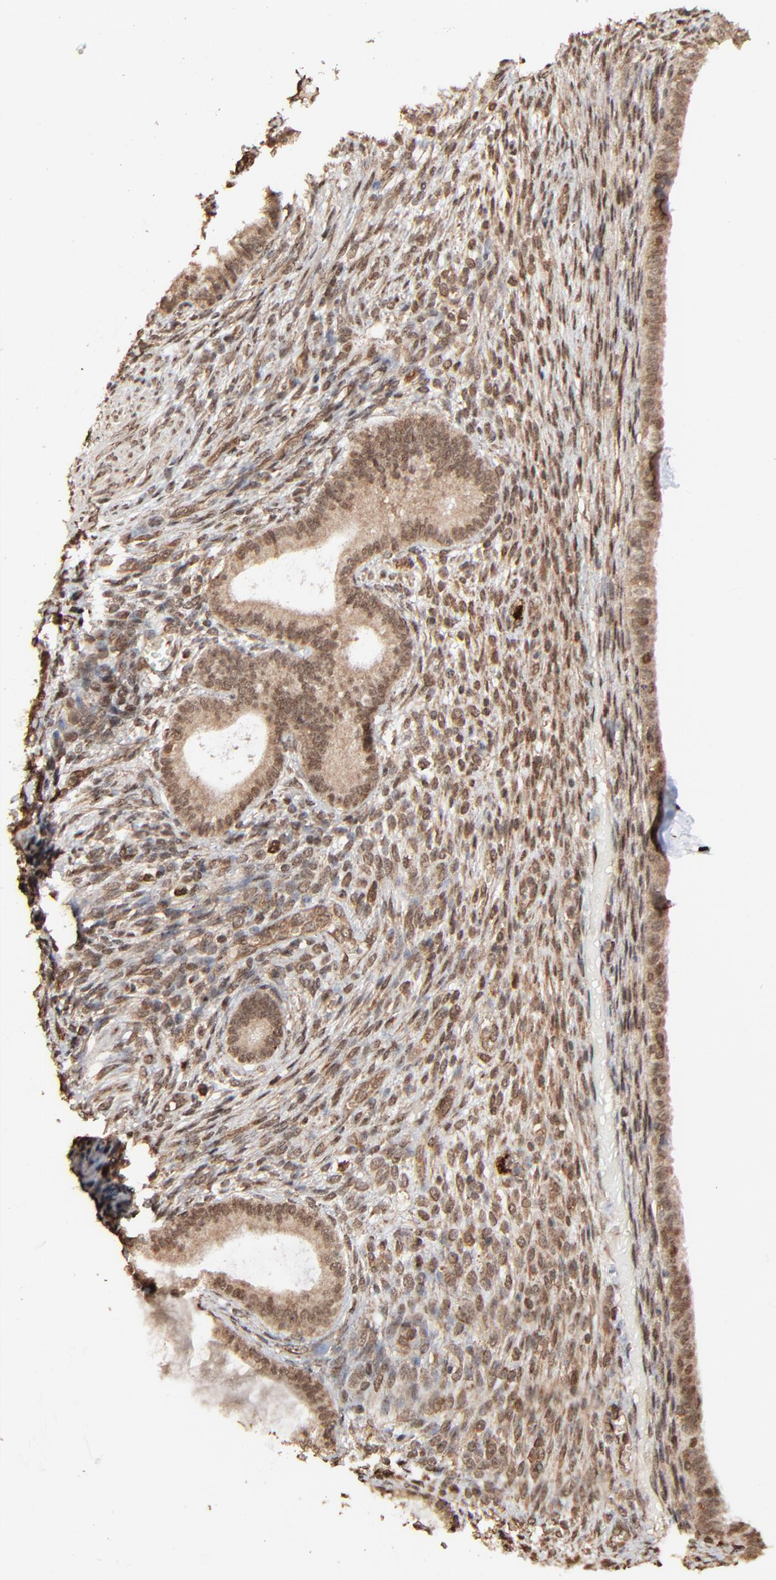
{"staining": {"intensity": "weak", "quantity": ">75%", "location": "nuclear"}, "tissue": "endometrium", "cell_type": "Cells in endometrial stroma", "image_type": "normal", "snomed": [{"axis": "morphology", "description": "Normal tissue, NOS"}, {"axis": "topography", "description": "Endometrium"}], "caption": "IHC histopathology image of normal endometrium stained for a protein (brown), which reveals low levels of weak nuclear staining in about >75% of cells in endometrial stroma.", "gene": "FAM227A", "patient": {"sex": "female", "age": 72}}